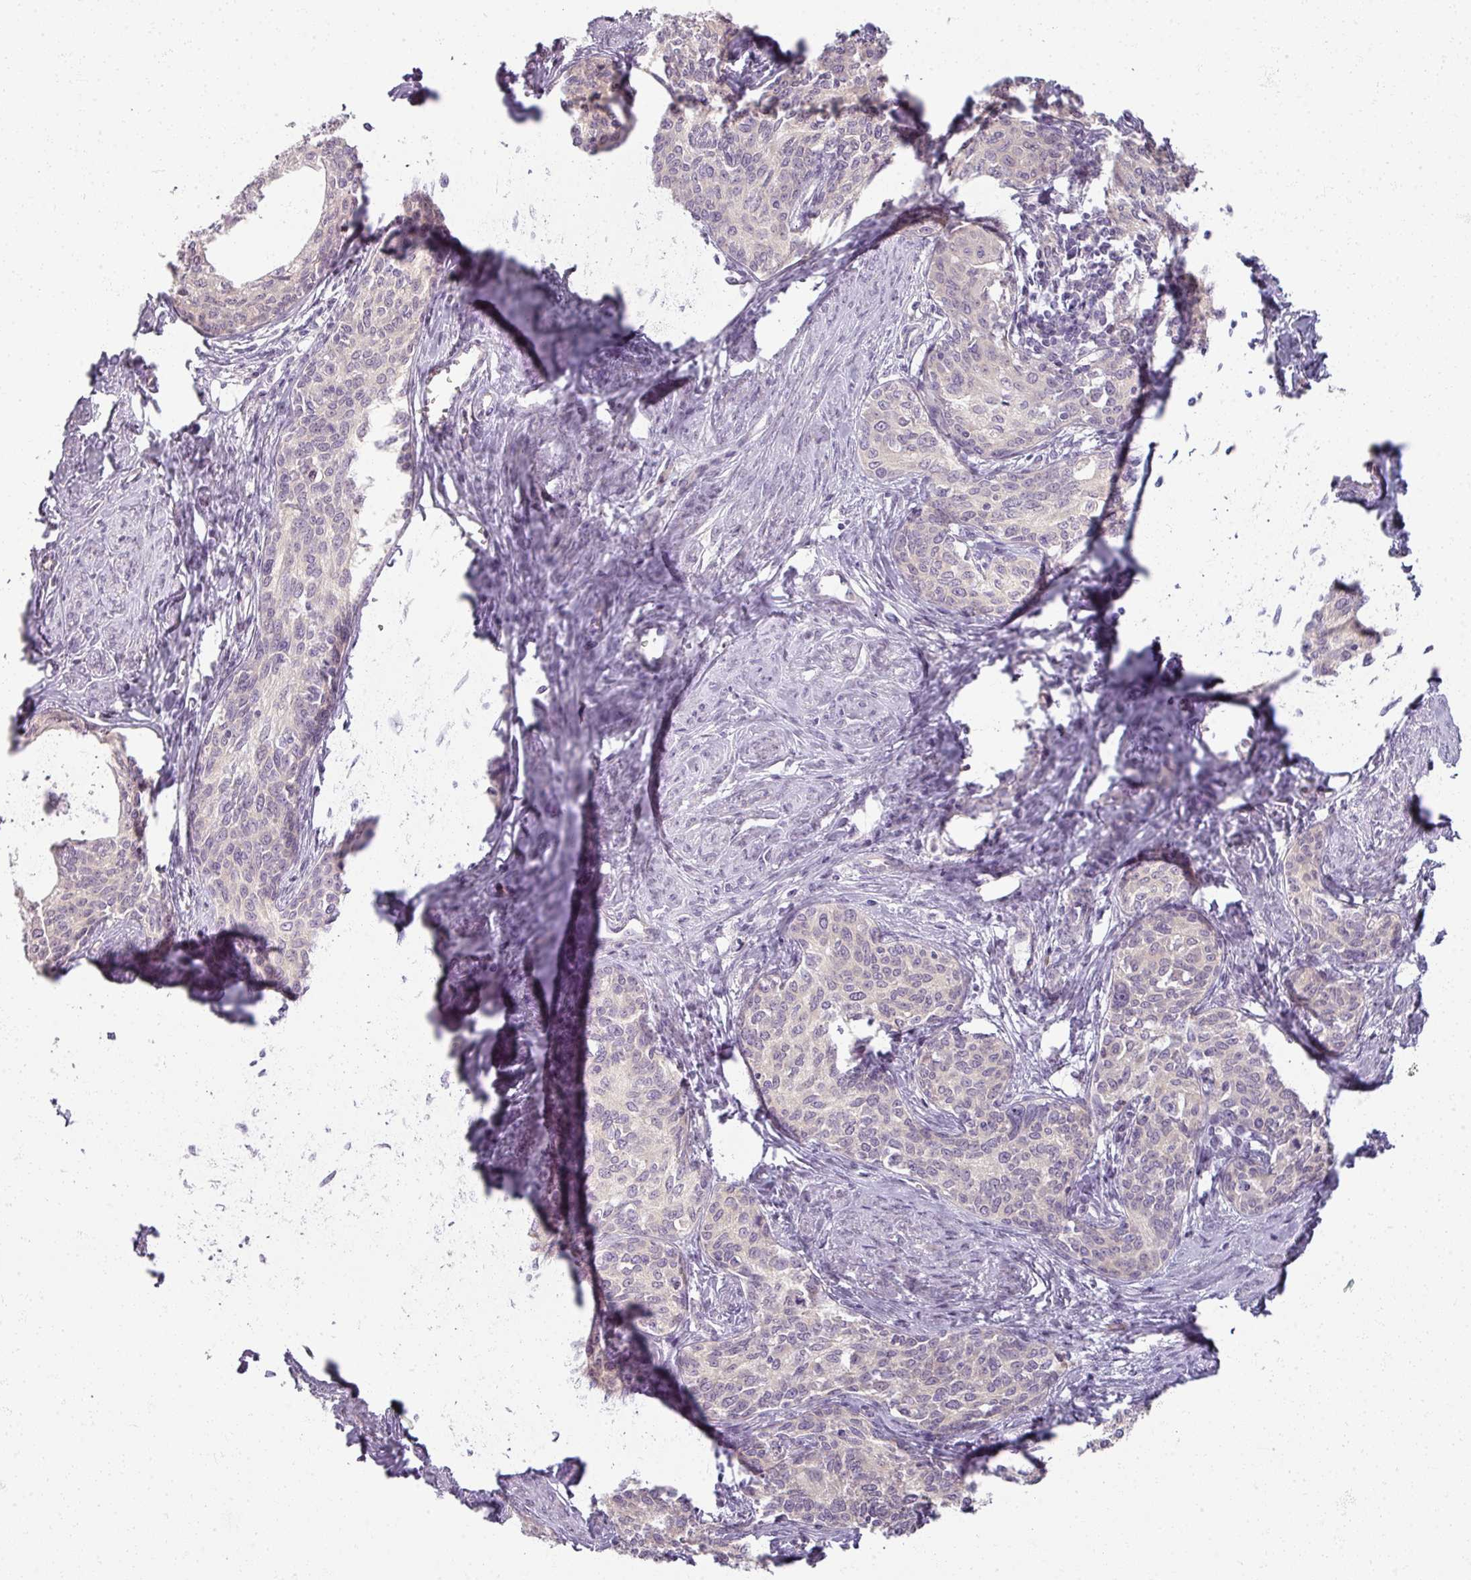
{"staining": {"intensity": "negative", "quantity": "none", "location": "none"}, "tissue": "cervical cancer", "cell_type": "Tumor cells", "image_type": "cancer", "snomed": [{"axis": "morphology", "description": "Squamous cell carcinoma, NOS"}, {"axis": "morphology", "description": "Adenocarcinoma, NOS"}, {"axis": "topography", "description": "Cervix"}], "caption": "There is no significant positivity in tumor cells of squamous cell carcinoma (cervical).", "gene": "MYMK", "patient": {"sex": "female", "age": 52}}